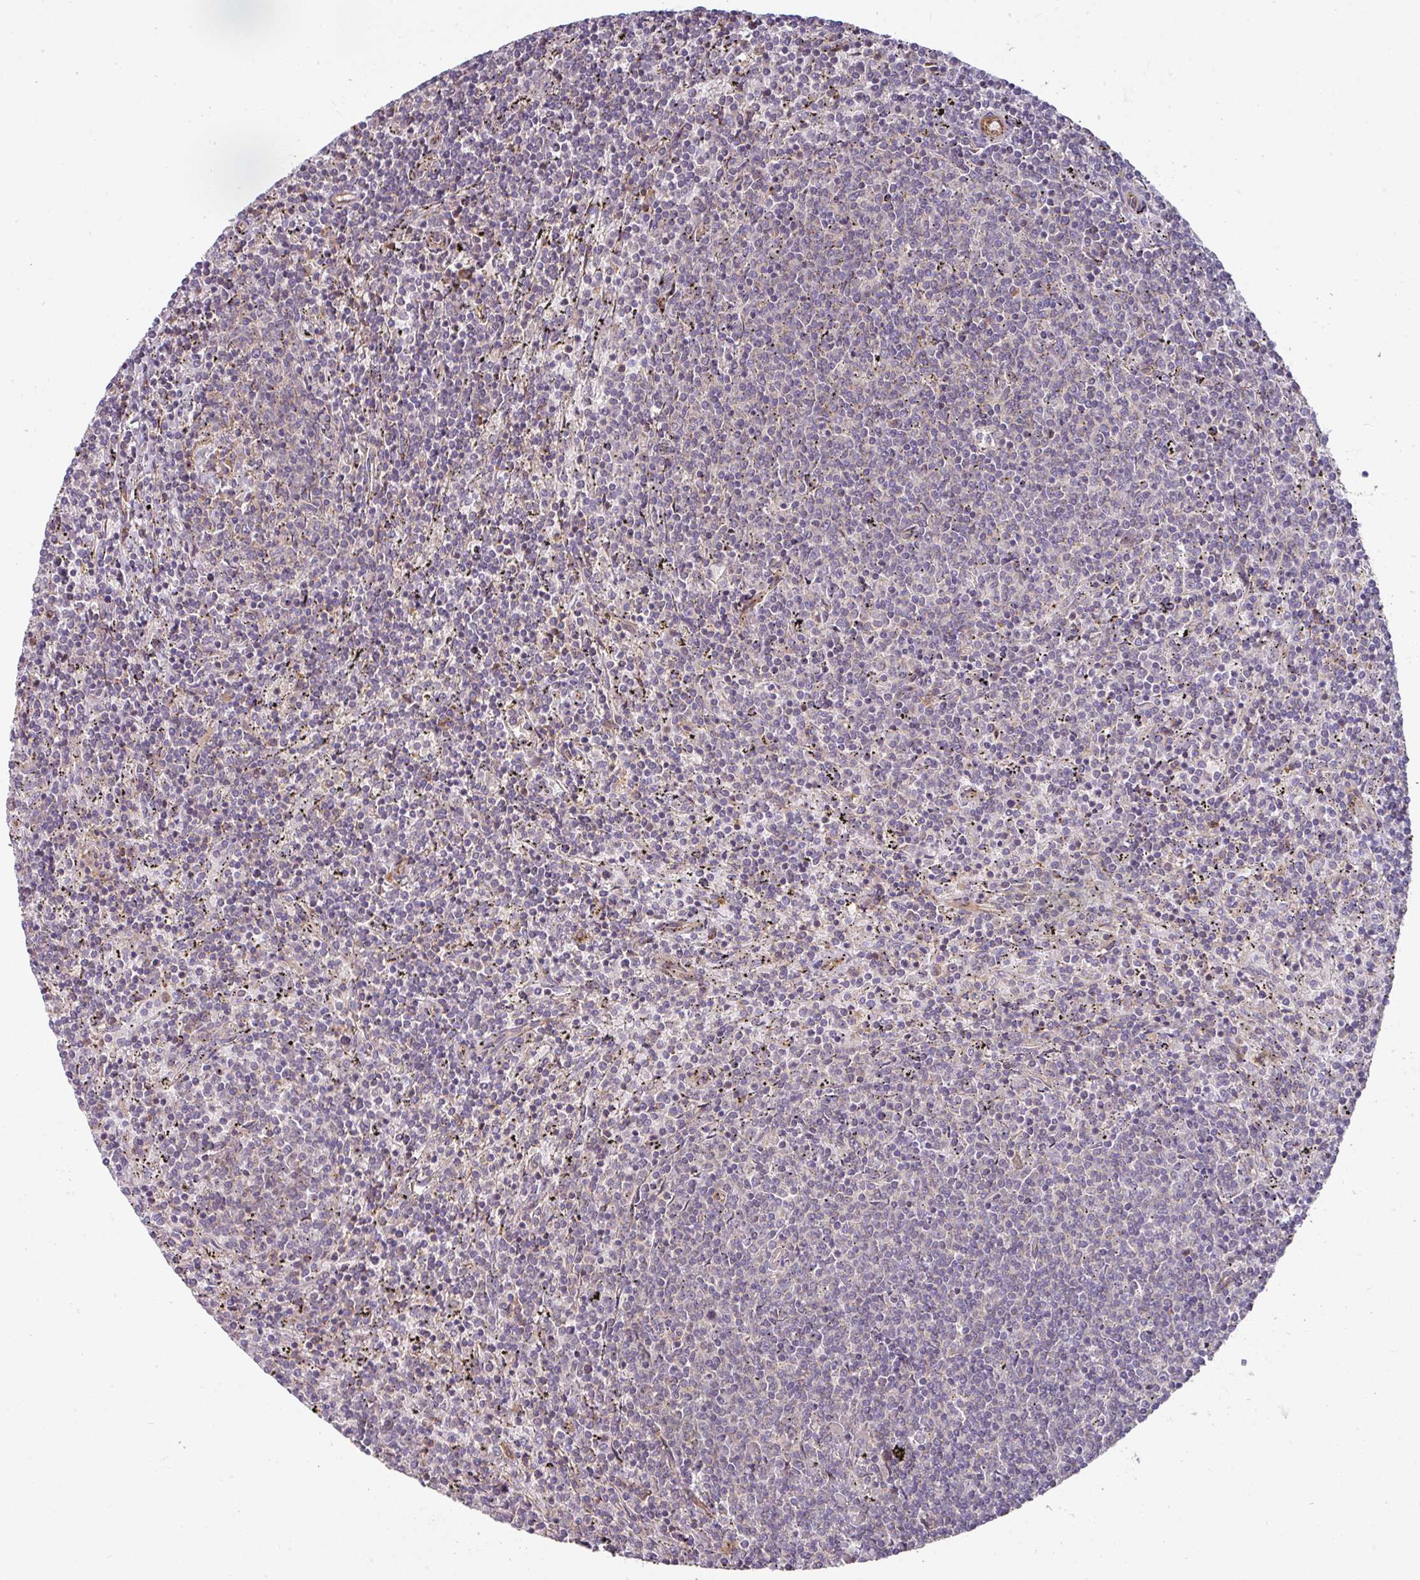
{"staining": {"intensity": "negative", "quantity": "none", "location": "none"}, "tissue": "lymphoma", "cell_type": "Tumor cells", "image_type": "cancer", "snomed": [{"axis": "morphology", "description": "Malignant lymphoma, non-Hodgkin's type, Low grade"}, {"axis": "topography", "description": "Spleen"}], "caption": "IHC image of neoplastic tissue: human low-grade malignant lymphoma, non-Hodgkin's type stained with DAB (3,3'-diaminobenzidine) shows no significant protein expression in tumor cells.", "gene": "CASP2", "patient": {"sex": "female", "age": 50}}